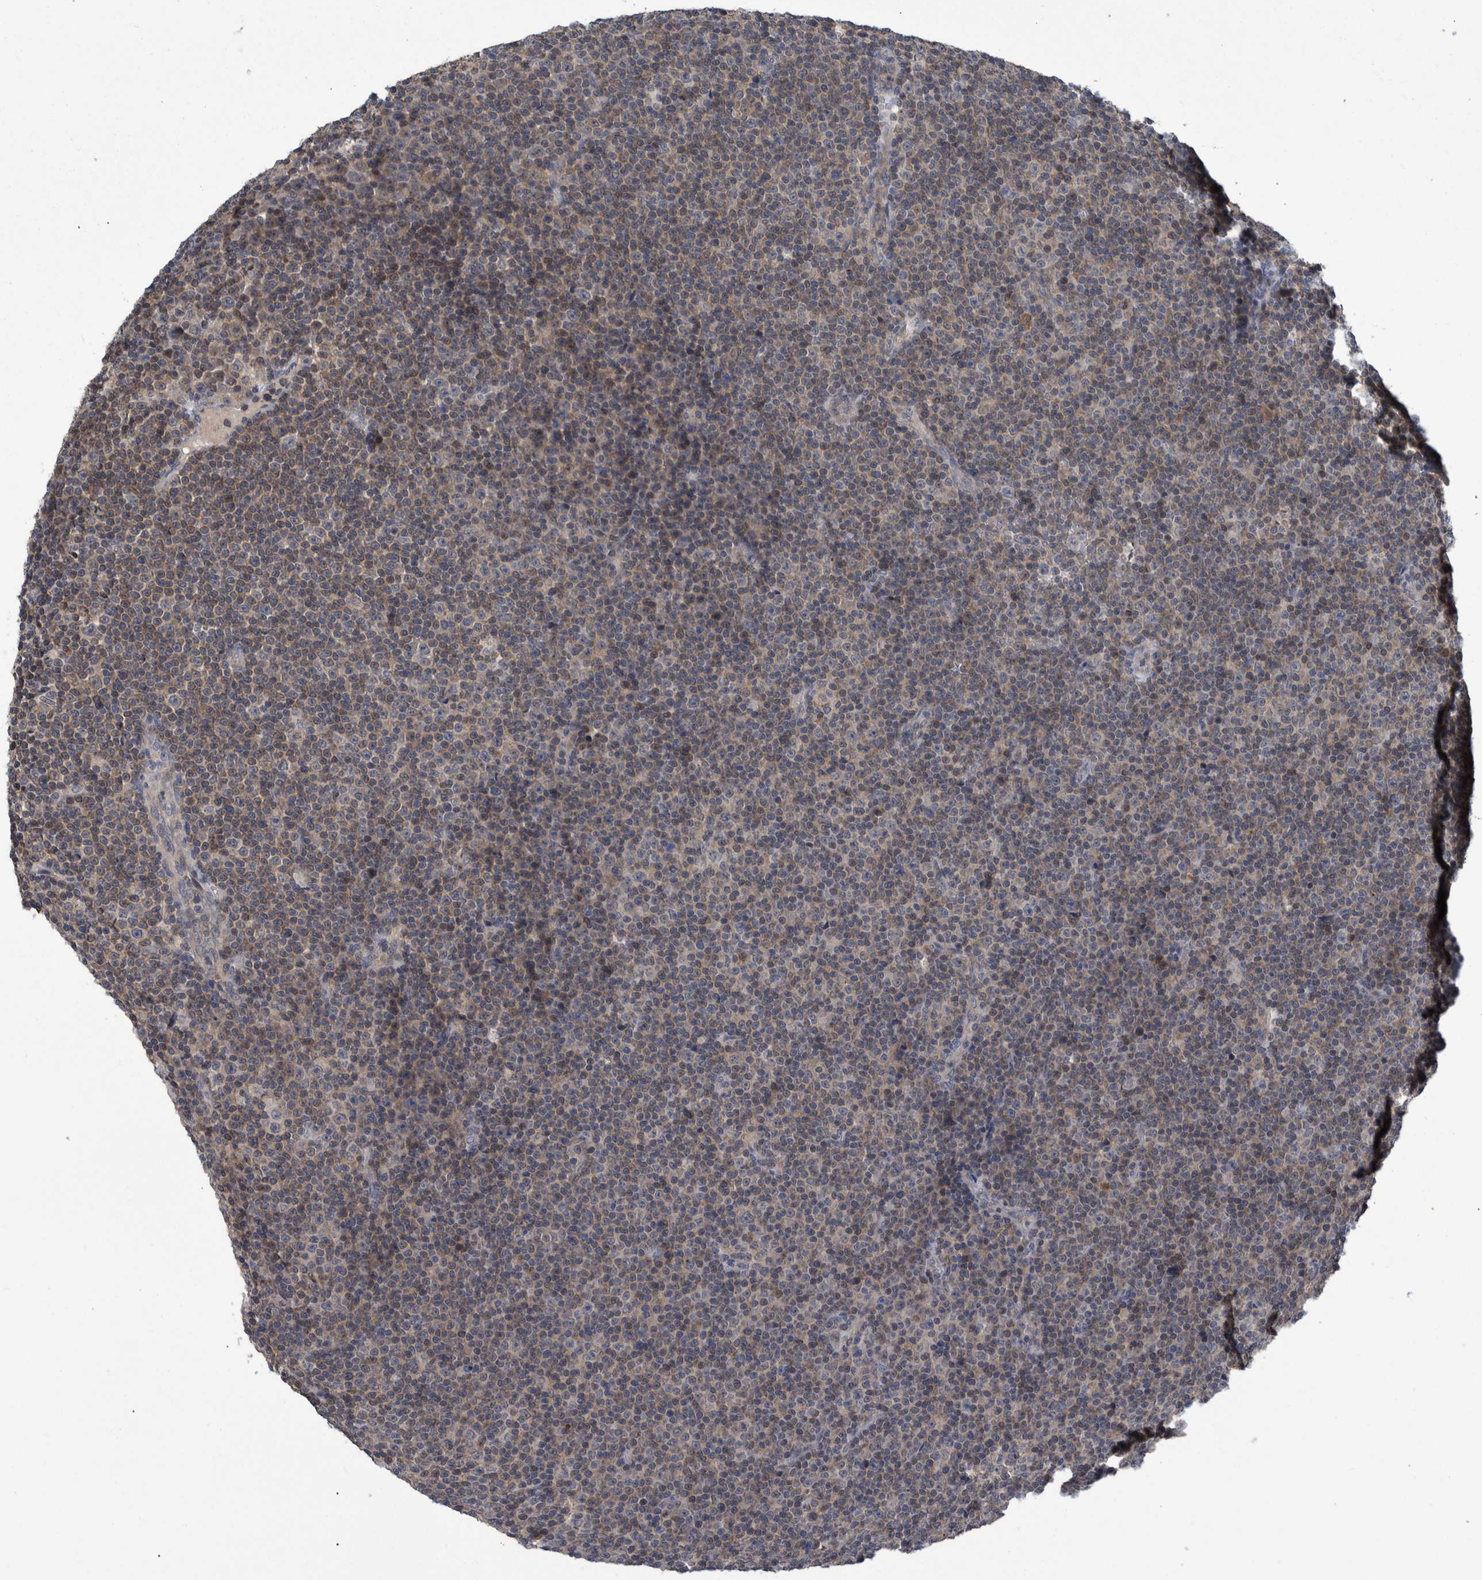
{"staining": {"intensity": "weak", "quantity": "<25%", "location": "cytoplasmic/membranous"}, "tissue": "lymphoma", "cell_type": "Tumor cells", "image_type": "cancer", "snomed": [{"axis": "morphology", "description": "Malignant lymphoma, non-Hodgkin's type, Low grade"}, {"axis": "topography", "description": "Lymph node"}], "caption": "Immunohistochemistry of lymphoma demonstrates no staining in tumor cells.", "gene": "PCYT2", "patient": {"sex": "female", "age": 67}}